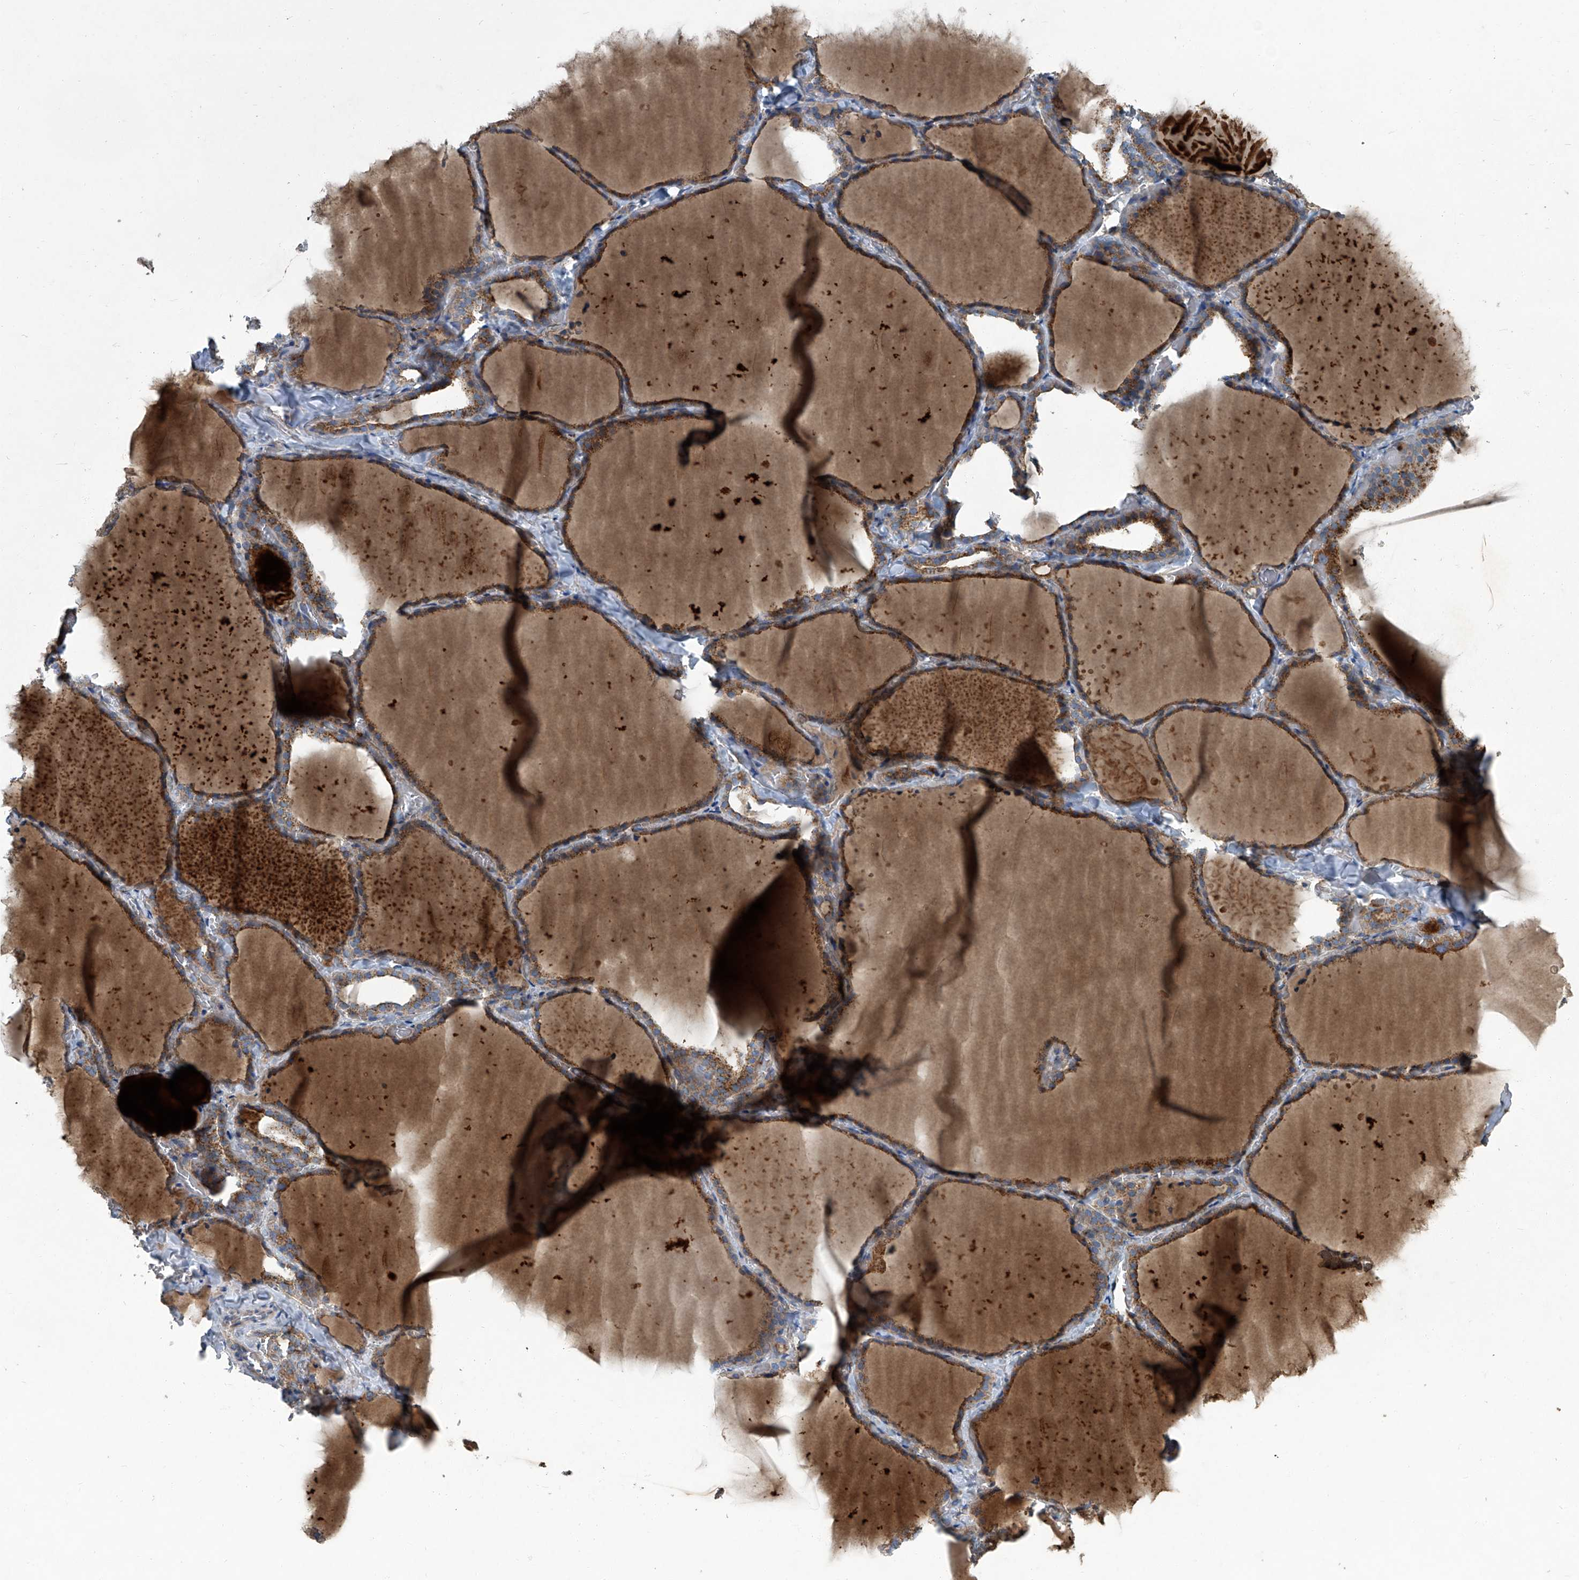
{"staining": {"intensity": "moderate", "quantity": ">75%", "location": "cytoplasmic/membranous"}, "tissue": "thyroid gland", "cell_type": "Glandular cells", "image_type": "normal", "snomed": [{"axis": "morphology", "description": "Normal tissue, NOS"}, {"axis": "topography", "description": "Thyroid gland"}], "caption": "Immunohistochemistry (IHC) (DAB) staining of unremarkable human thyroid gland shows moderate cytoplasmic/membranous protein staining in approximately >75% of glandular cells.", "gene": "PIGH", "patient": {"sex": "female", "age": 22}}